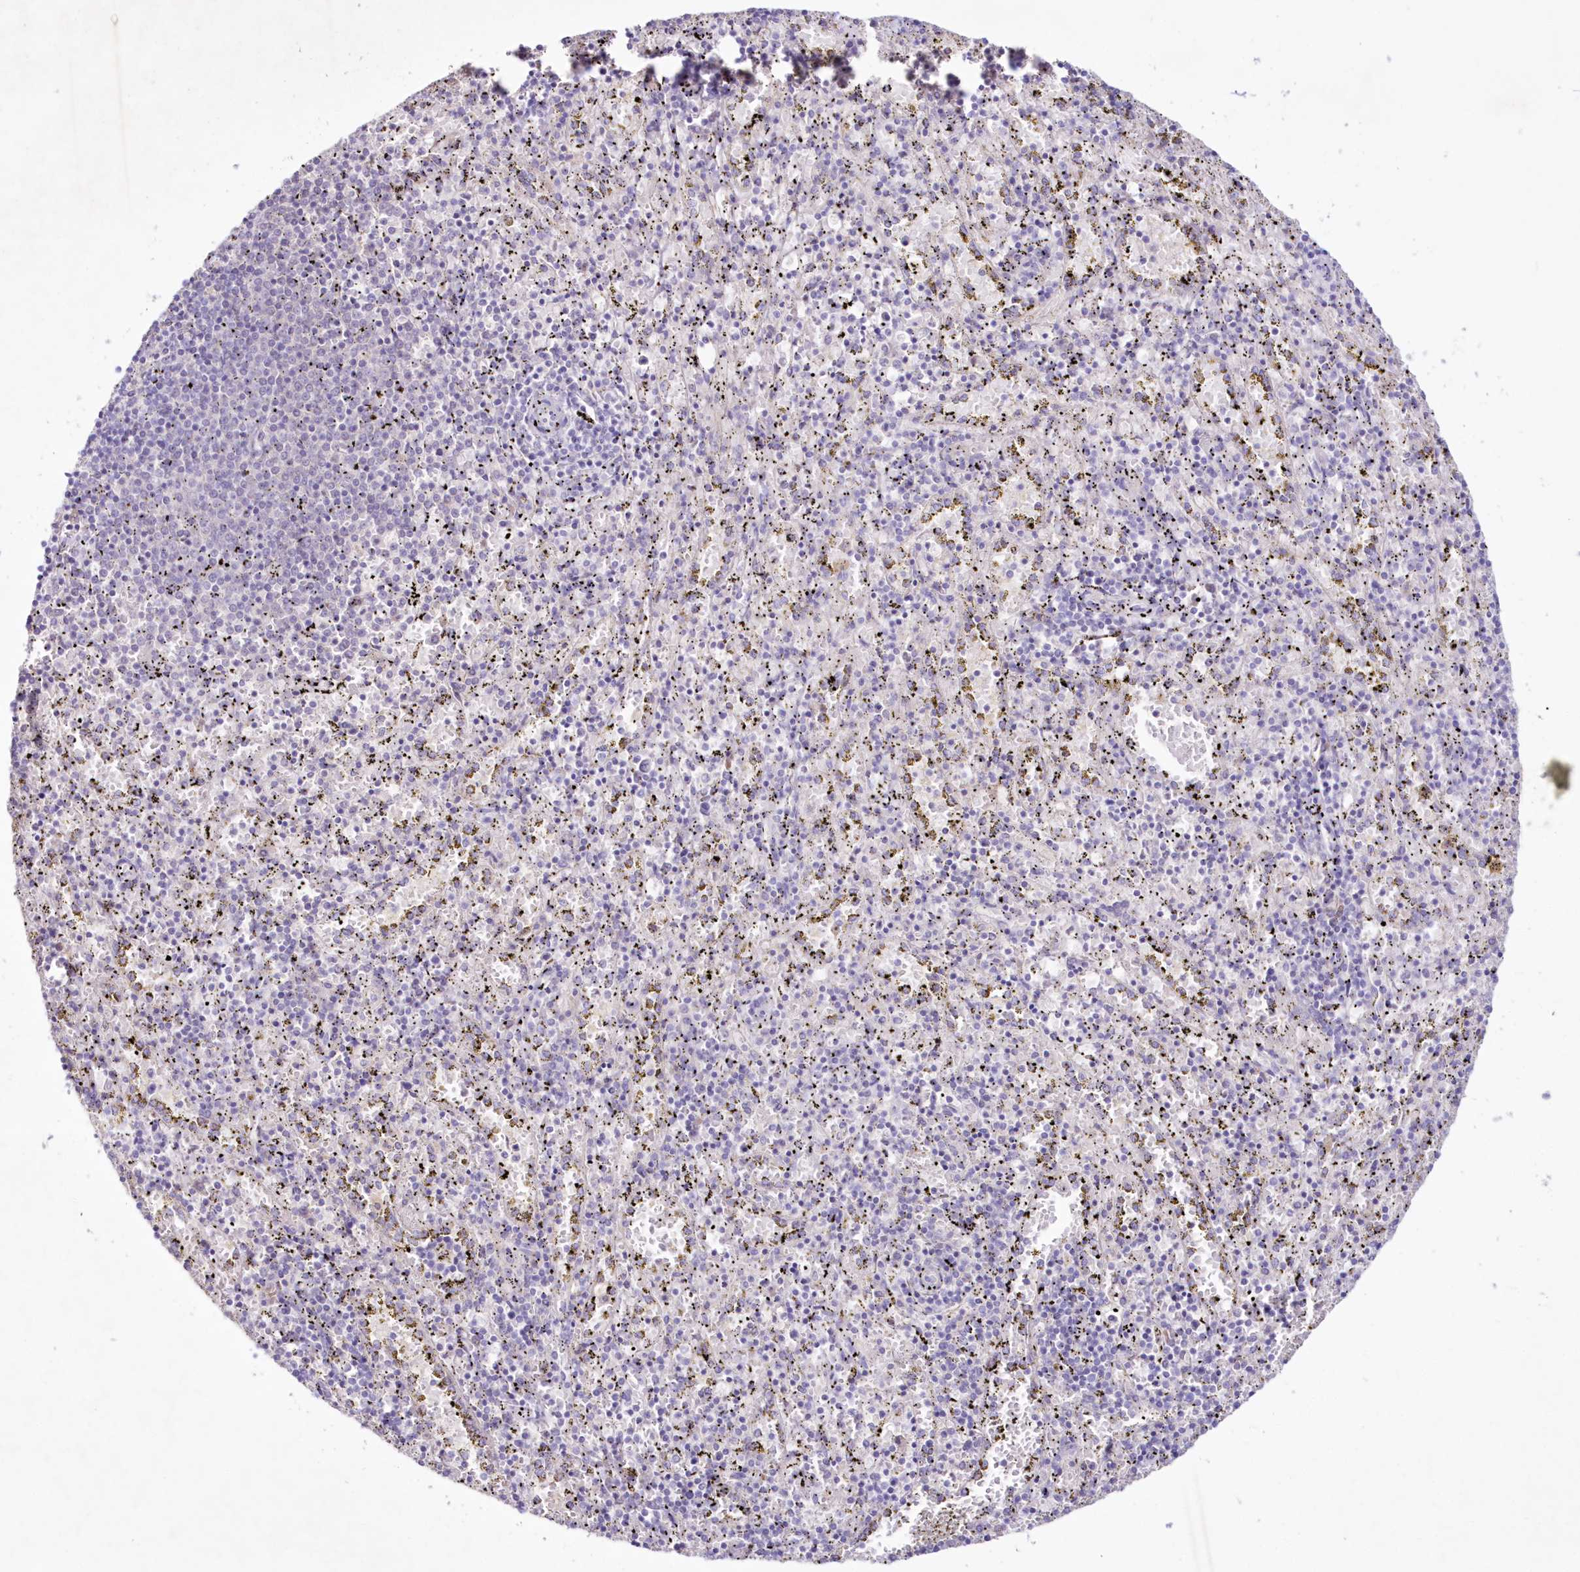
{"staining": {"intensity": "negative", "quantity": "none", "location": "none"}, "tissue": "spleen", "cell_type": "Cells in red pulp", "image_type": "normal", "snomed": [{"axis": "morphology", "description": "Normal tissue, NOS"}, {"axis": "topography", "description": "Spleen"}], "caption": "Cells in red pulp are negative for protein expression in unremarkable human spleen. (IHC, brightfield microscopy, high magnification).", "gene": "NEU4", "patient": {"sex": "male", "age": 11}}